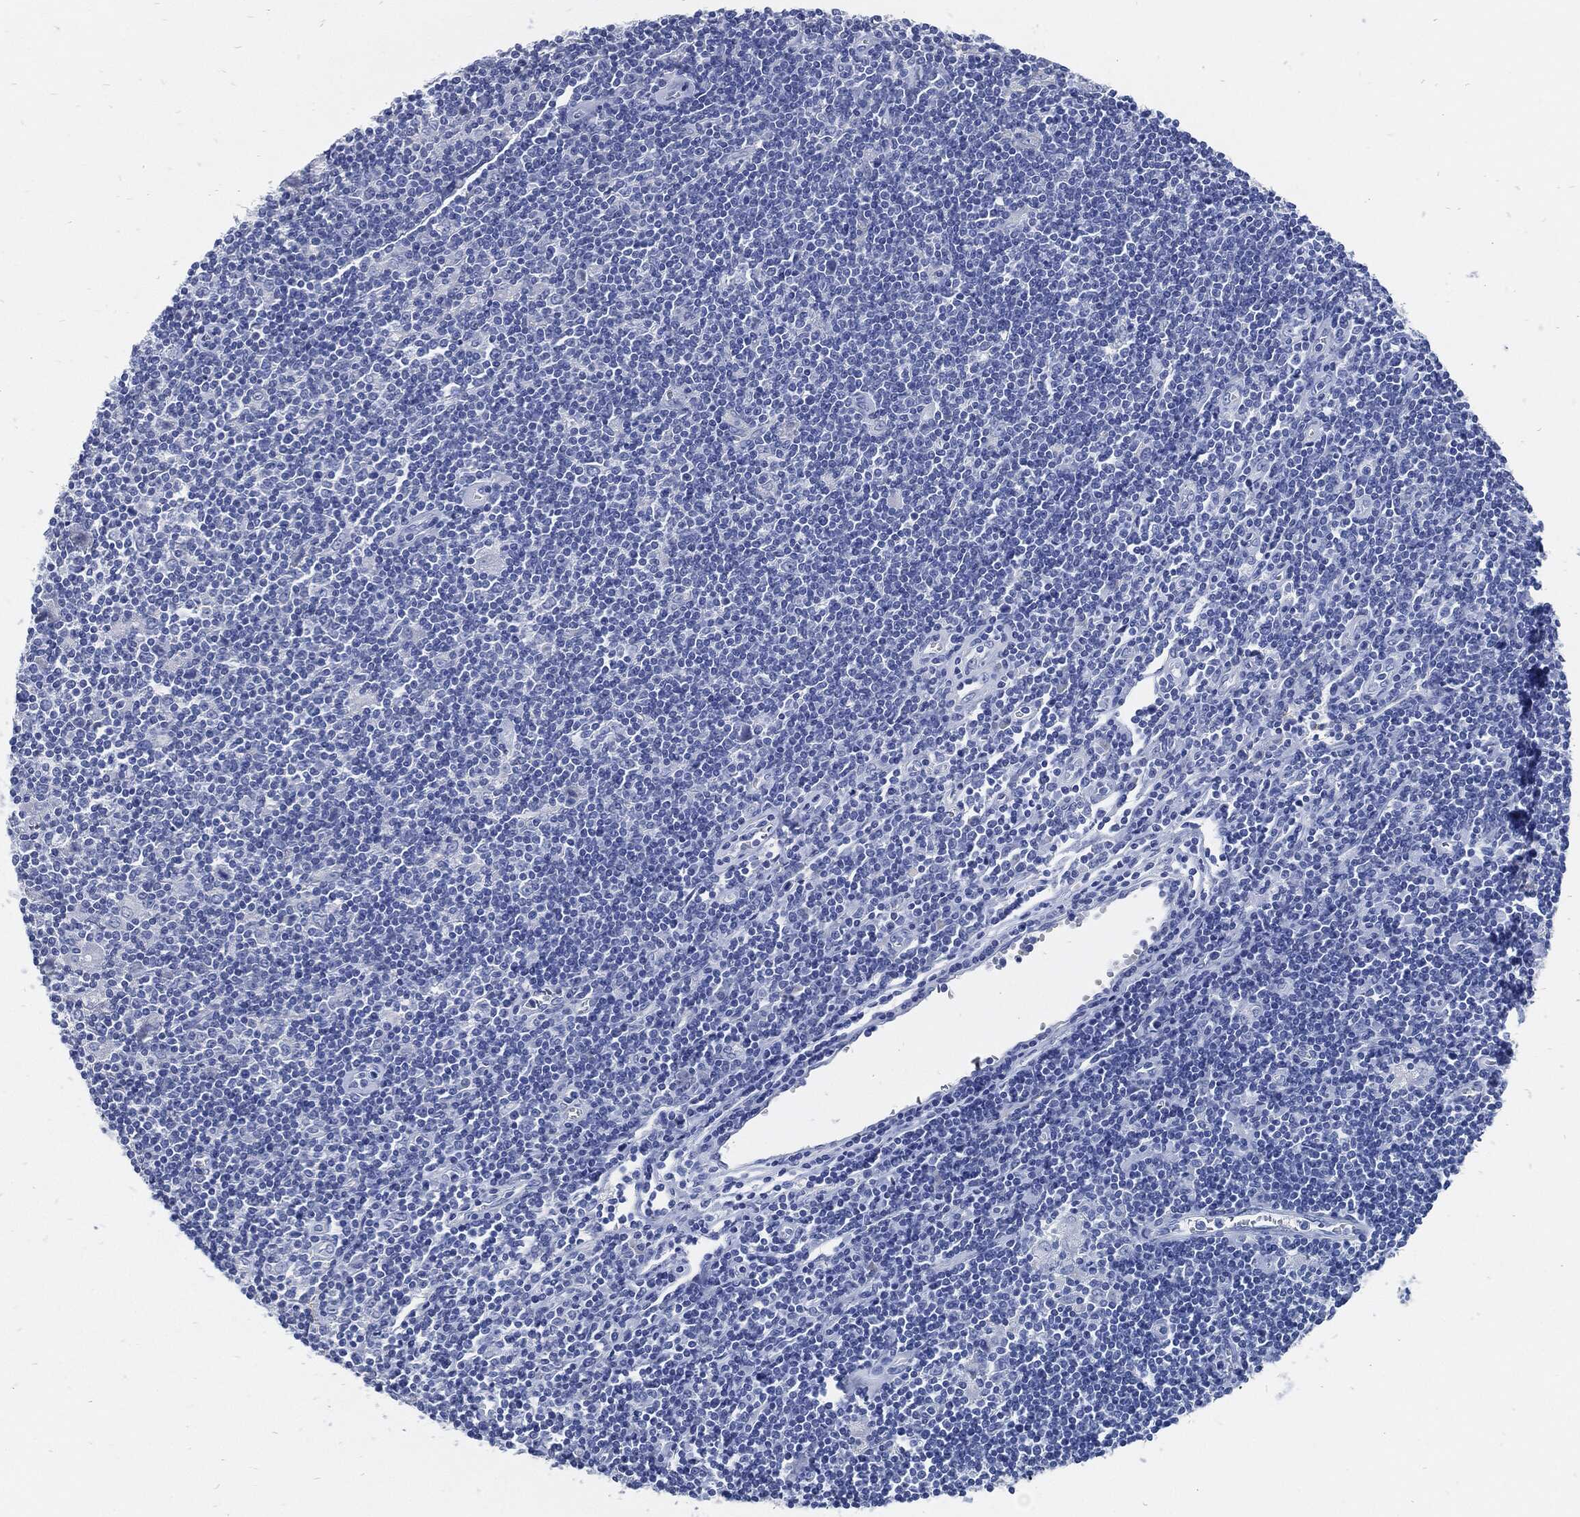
{"staining": {"intensity": "negative", "quantity": "none", "location": "none"}, "tissue": "lymphoma", "cell_type": "Tumor cells", "image_type": "cancer", "snomed": [{"axis": "morphology", "description": "Hodgkin's disease, NOS"}, {"axis": "topography", "description": "Lymph node"}], "caption": "Tumor cells are negative for protein expression in human lymphoma.", "gene": "FABP4", "patient": {"sex": "male", "age": 40}}